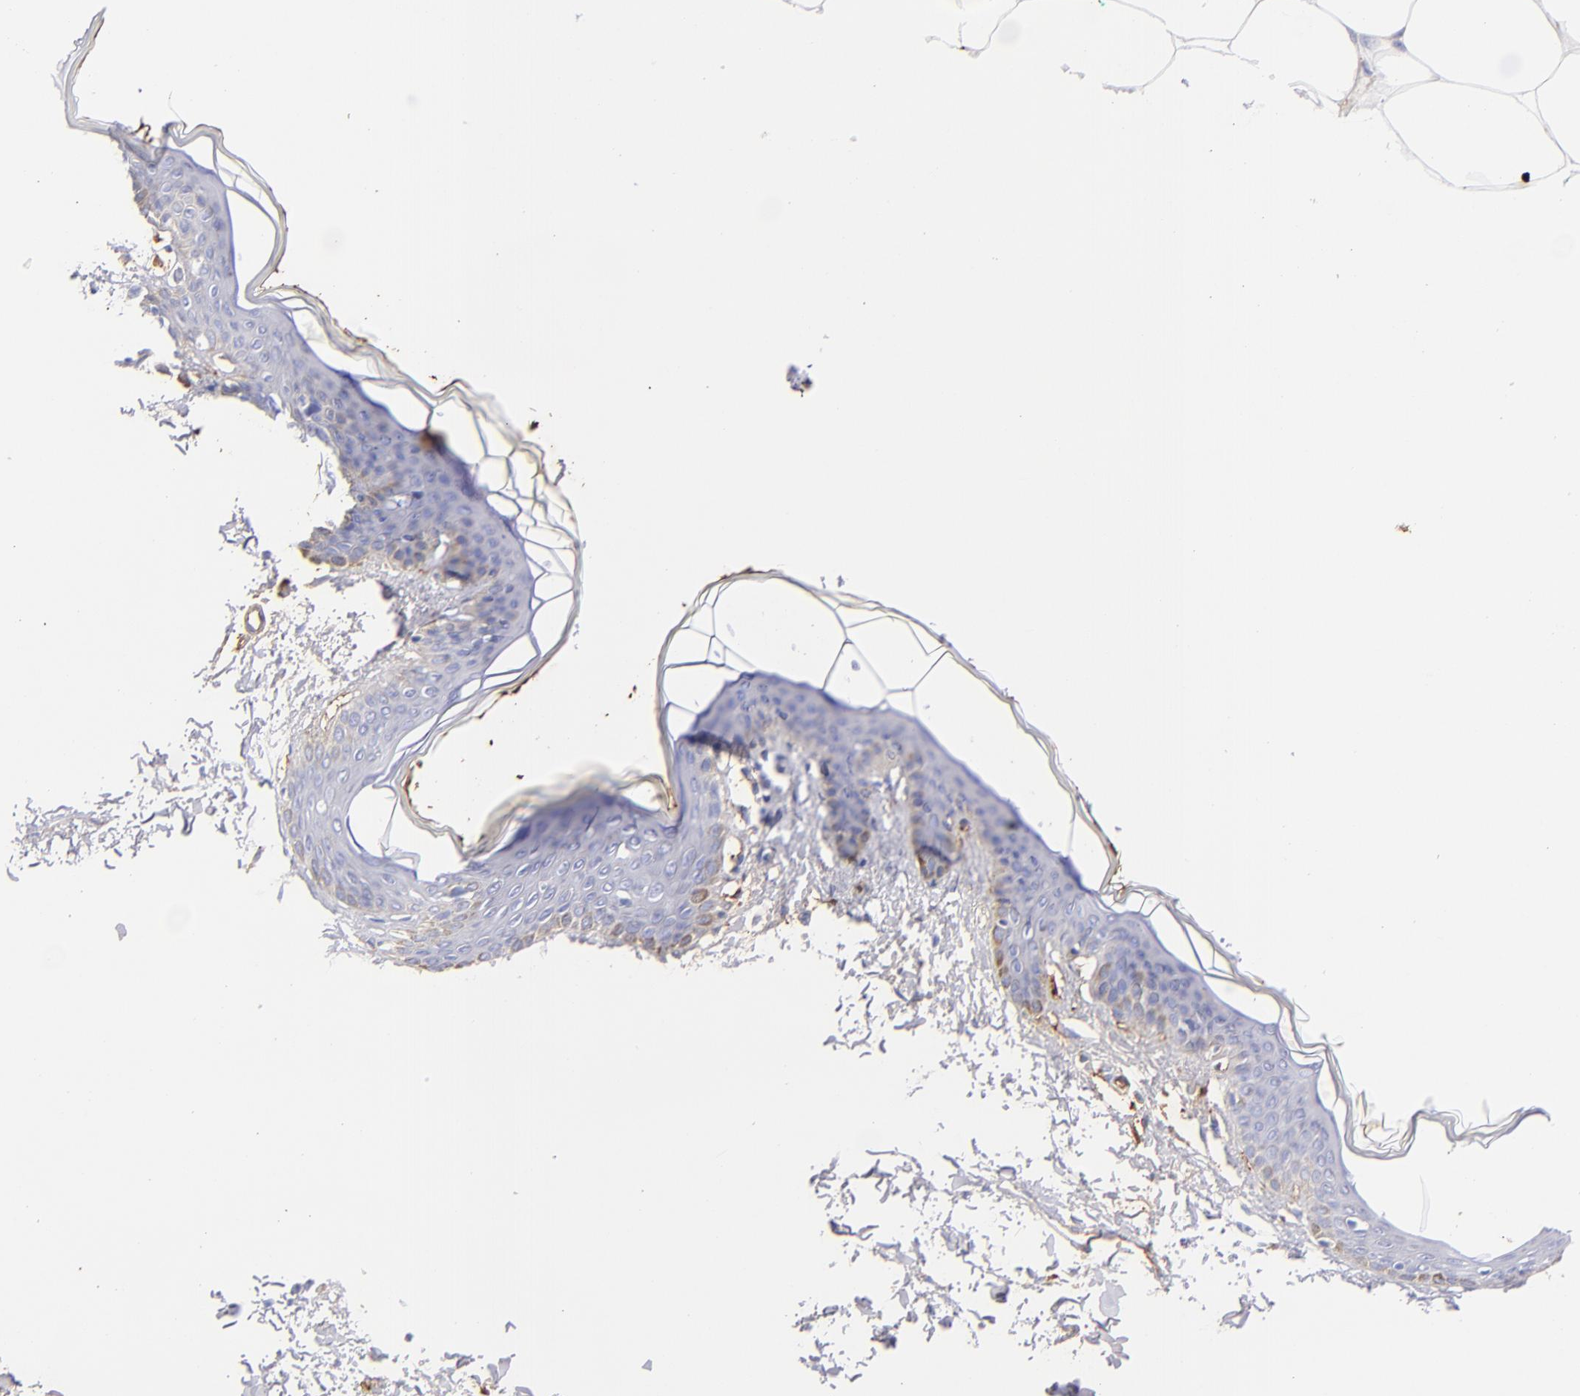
{"staining": {"intensity": "negative", "quantity": "none", "location": "none"}, "tissue": "skin", "cell_type": "Fibroblasts", "image_type": "normal", "snomed": [{"axis": "morphology", "description": "Normal tissue, NOS"}, {"axis": "topography", "description": "Skin"}], "caption": "An IHC histopathology image of benign skin is shown. There is no staining in fibroblasts of skin.", "gene": "FGB", "patient": {"sex": "female", "age": 17}}